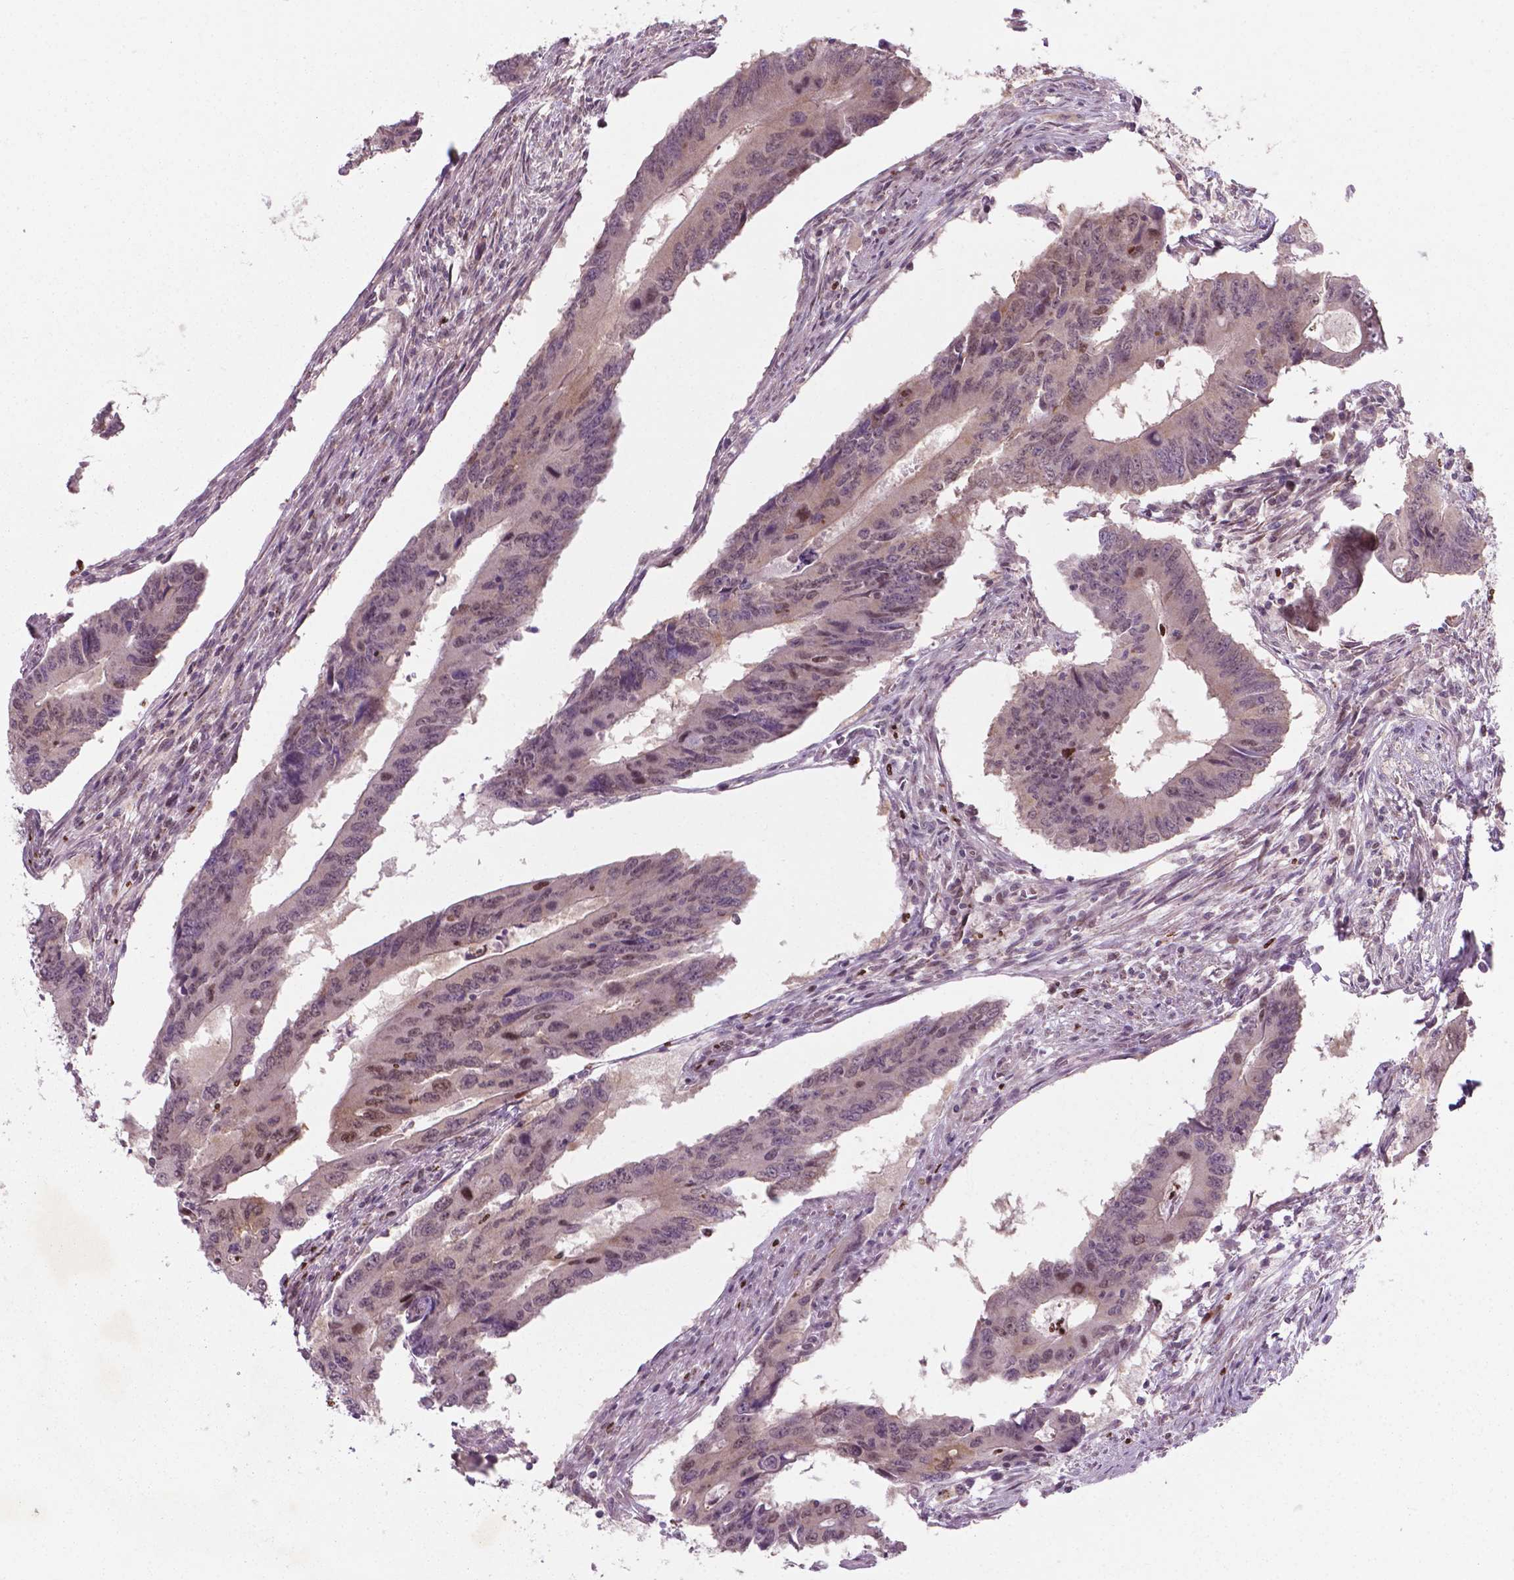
{"staining": {"intensity": "moderate", "quantity": "25%-75%", "location": "cytoplasmic/membranous,nuclear"}, "tissue": "colorectal cancer", "cell_type": "Tumor cells", "image_type": "cancer", "snomed": [{"axis": "morphology", "description": "Adenocarcinoma, NOS"}, {"axis": "topography", "description": "Colon"}], "caption": "The histopathology image demonstrates immunohistochemical staining of colorectal cancer (adenocarcinoma). There is moderate cytoplasmic/membranous and nuclear expression is seen in approximately 25%-75% of tumor cells.", "gene": "NFAT5", "patient": {"sex": "male", "age": 53}}